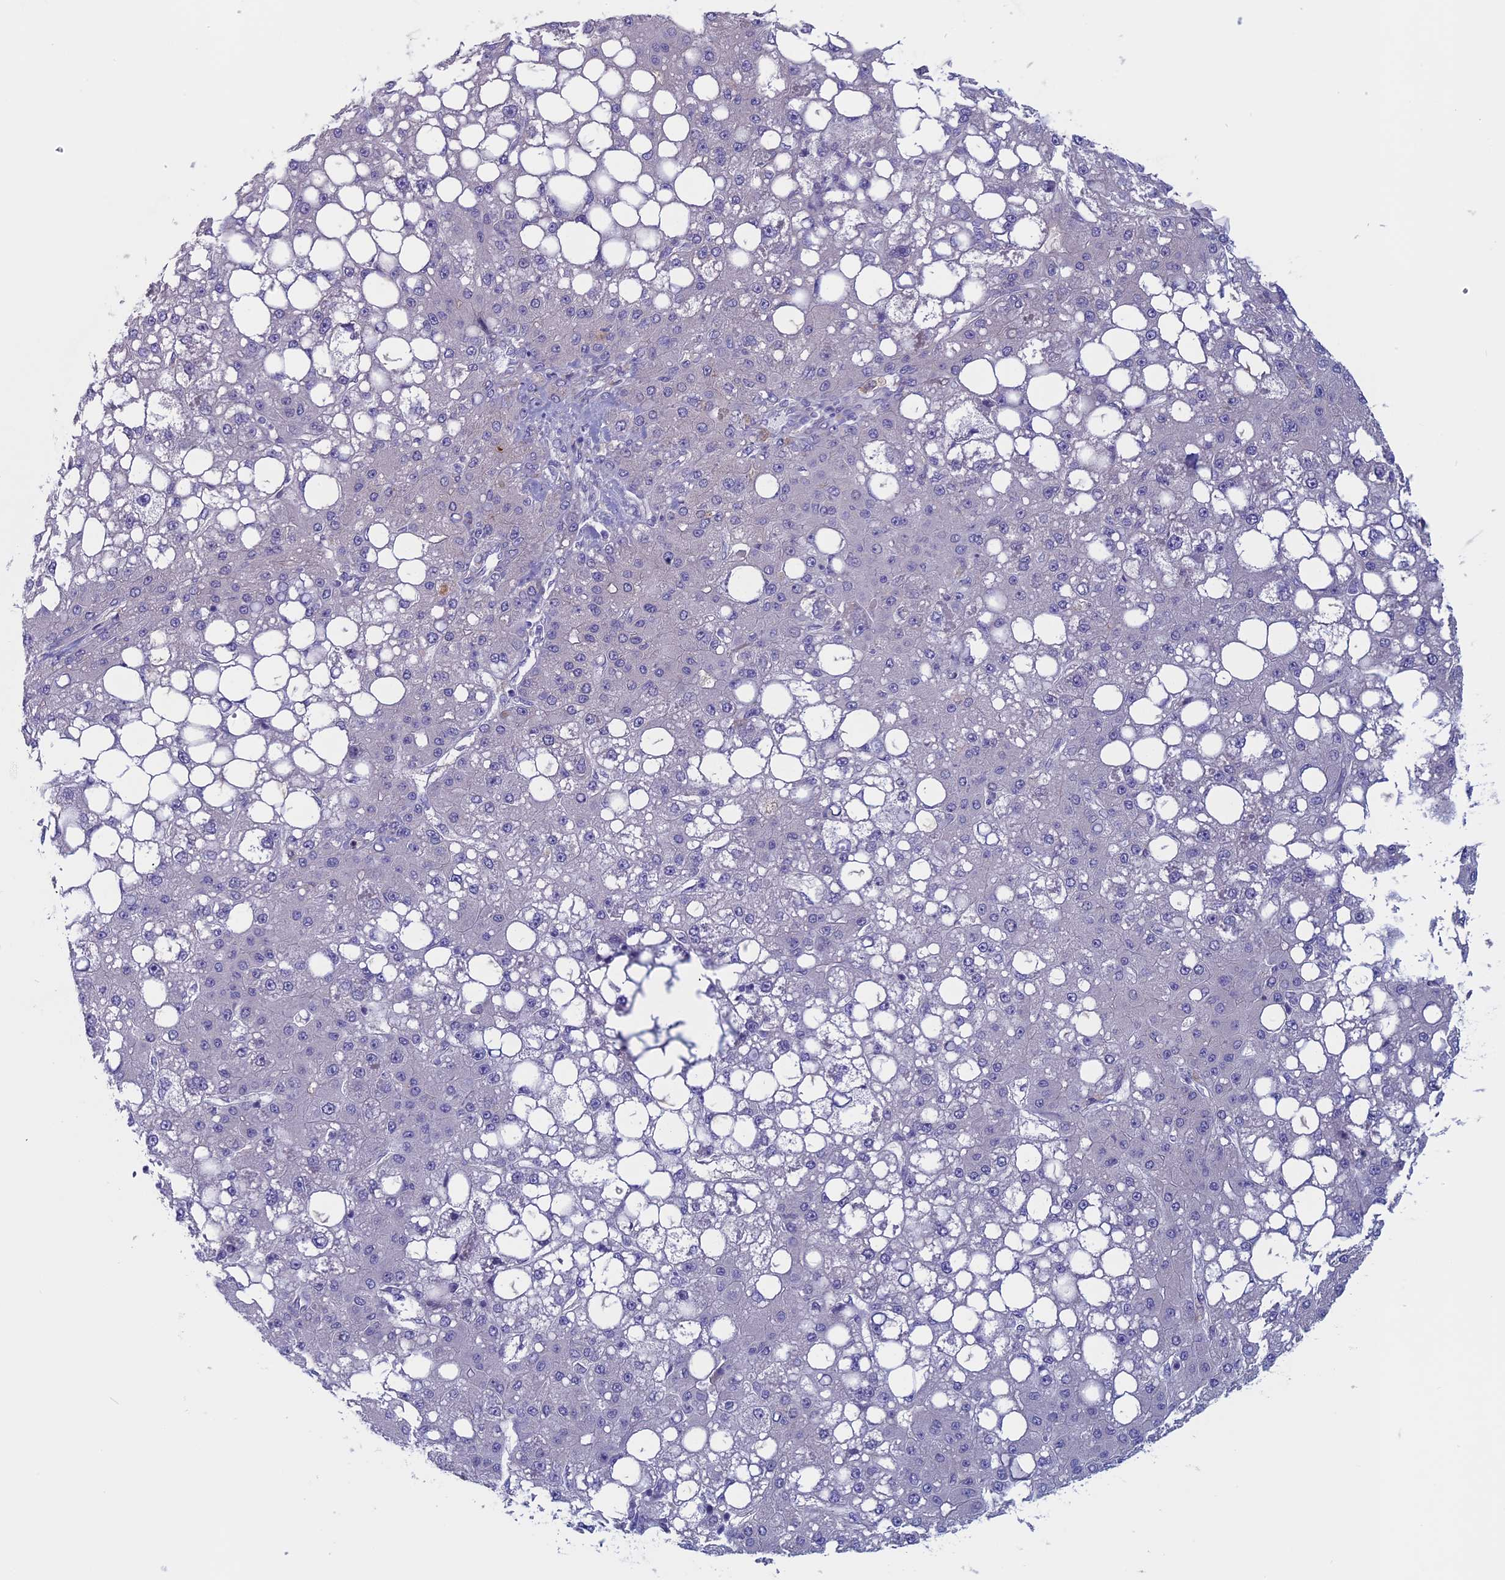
{"staining": {"intensity": "negative", "quantity": "none", "location": "none"}, "tissue": "liver cancer", "cell_type": "Tumor cells", "image_type": "cancer", "snomed": [{"axis": "morphology", "description": "Carcinoma, Hepatocellular, NOS"}, {"axis": "topography", "description": "Liver"}], "caption": "Immunohistochemistry micrograph of neoplastic tissue: hepatocellular carcinoma (liver) stained with DAB (3,3'-diaminobenzidine) exhibits no significant protein staining in tumor cells. Nuclei are stained in blue.", "gene": "CNOT6L", "patient": {"sex": "male", "age": 67}}